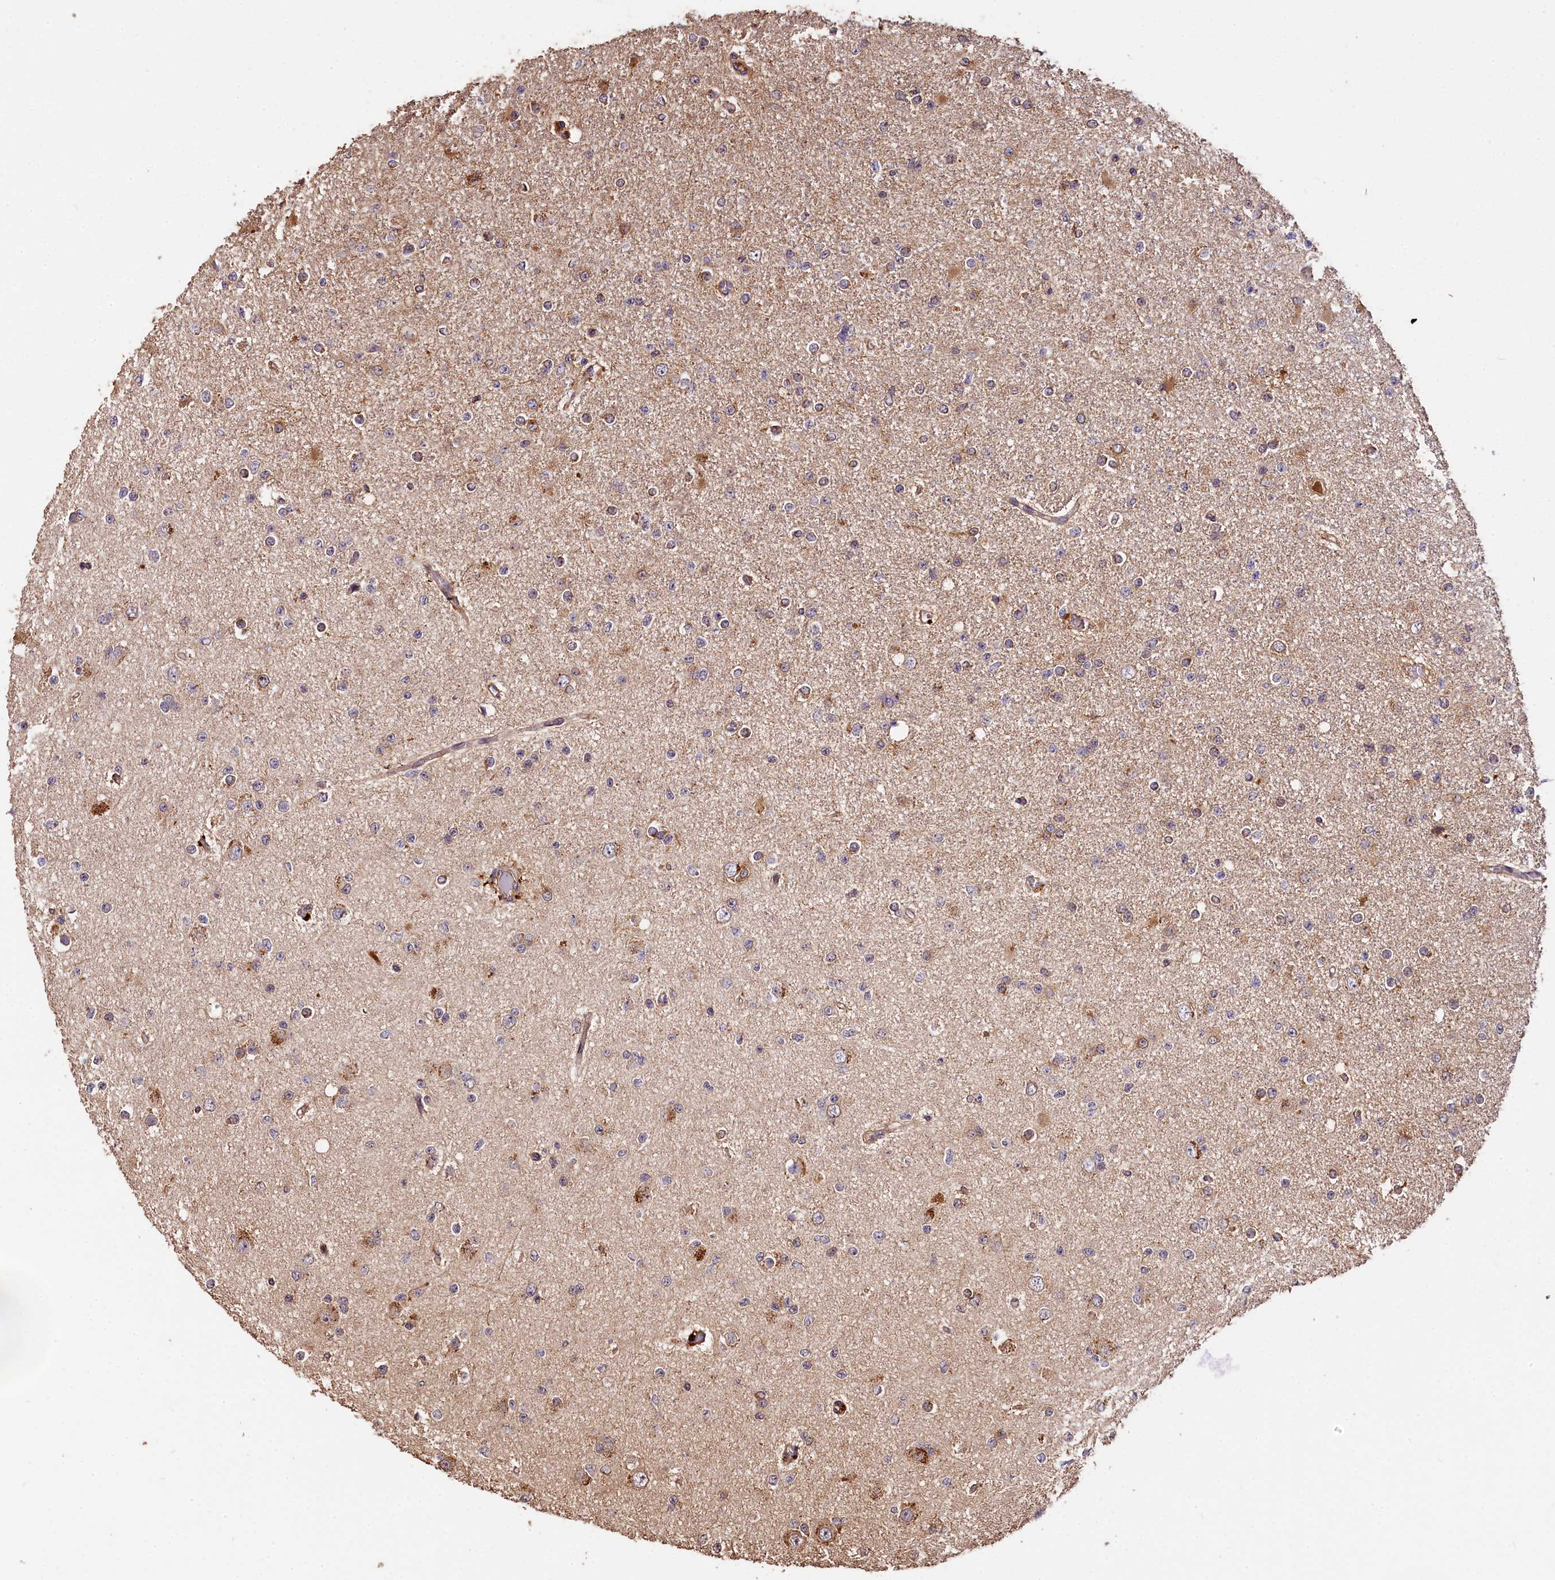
{"staining": {"intensity": "negative", "quantity": "none", "location": "none"}, "tissue": "glioma", "cell_type": "Tumor cells", "image_type": "cancer", "snomed": [{"axis": "morphology", "description": "Glioma, malignant, Low grade"}, {"axis": "topography", "description": "Brain"}], "caption": "The micrograph displays no staining of tumor cells in glioma. Nuclei are stained in blue.", "gene": "KPTN", "patient": {"sex": "female", "age": 22}}